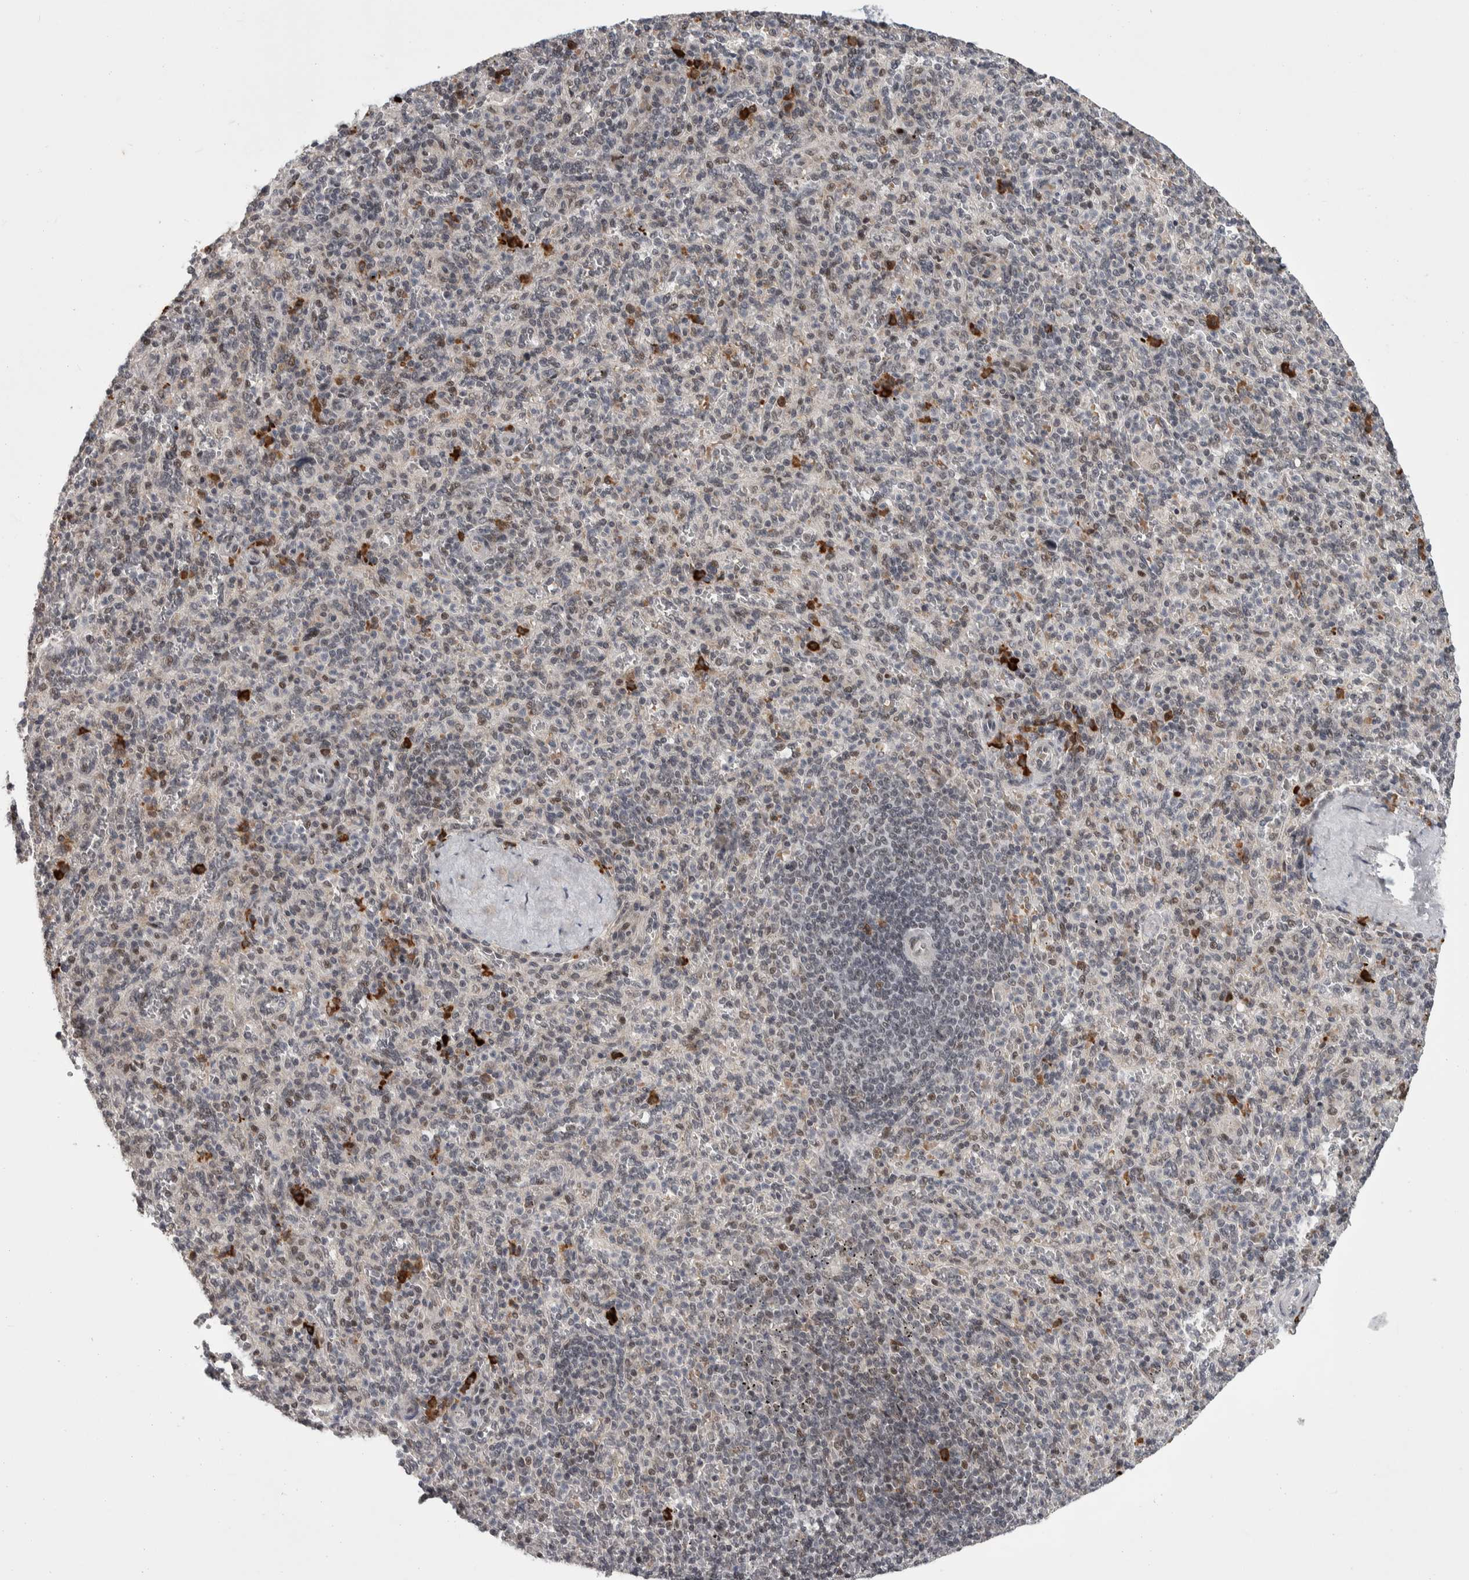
{"staining": {"intensity": "weak", "quantity": "<25%", "location": "cytoplasmic/membranous"}, "tissue": "spleen", "cell_type": "Cells in red pulp", "image_type": "normal", "snomed": [{"axis": "morphology", "description": "Normal tissue, NOS"}, {"axis": "topography", "description": "Spleen"}], "caption": "IHC histopathology image of normal spleen: spleen stained with DAB (3,3'-diaminobenzidine) demonstrates no significant protein expression in cells in red pulp. (Stains: DAB (3,3'-diaminobenzidine) IHC with hematoxylin counter stain, Microscopy: brightfield microscopy at high magnification).", "gene": "ZNF592", "patient": {"sex": "male", "age": 36}}